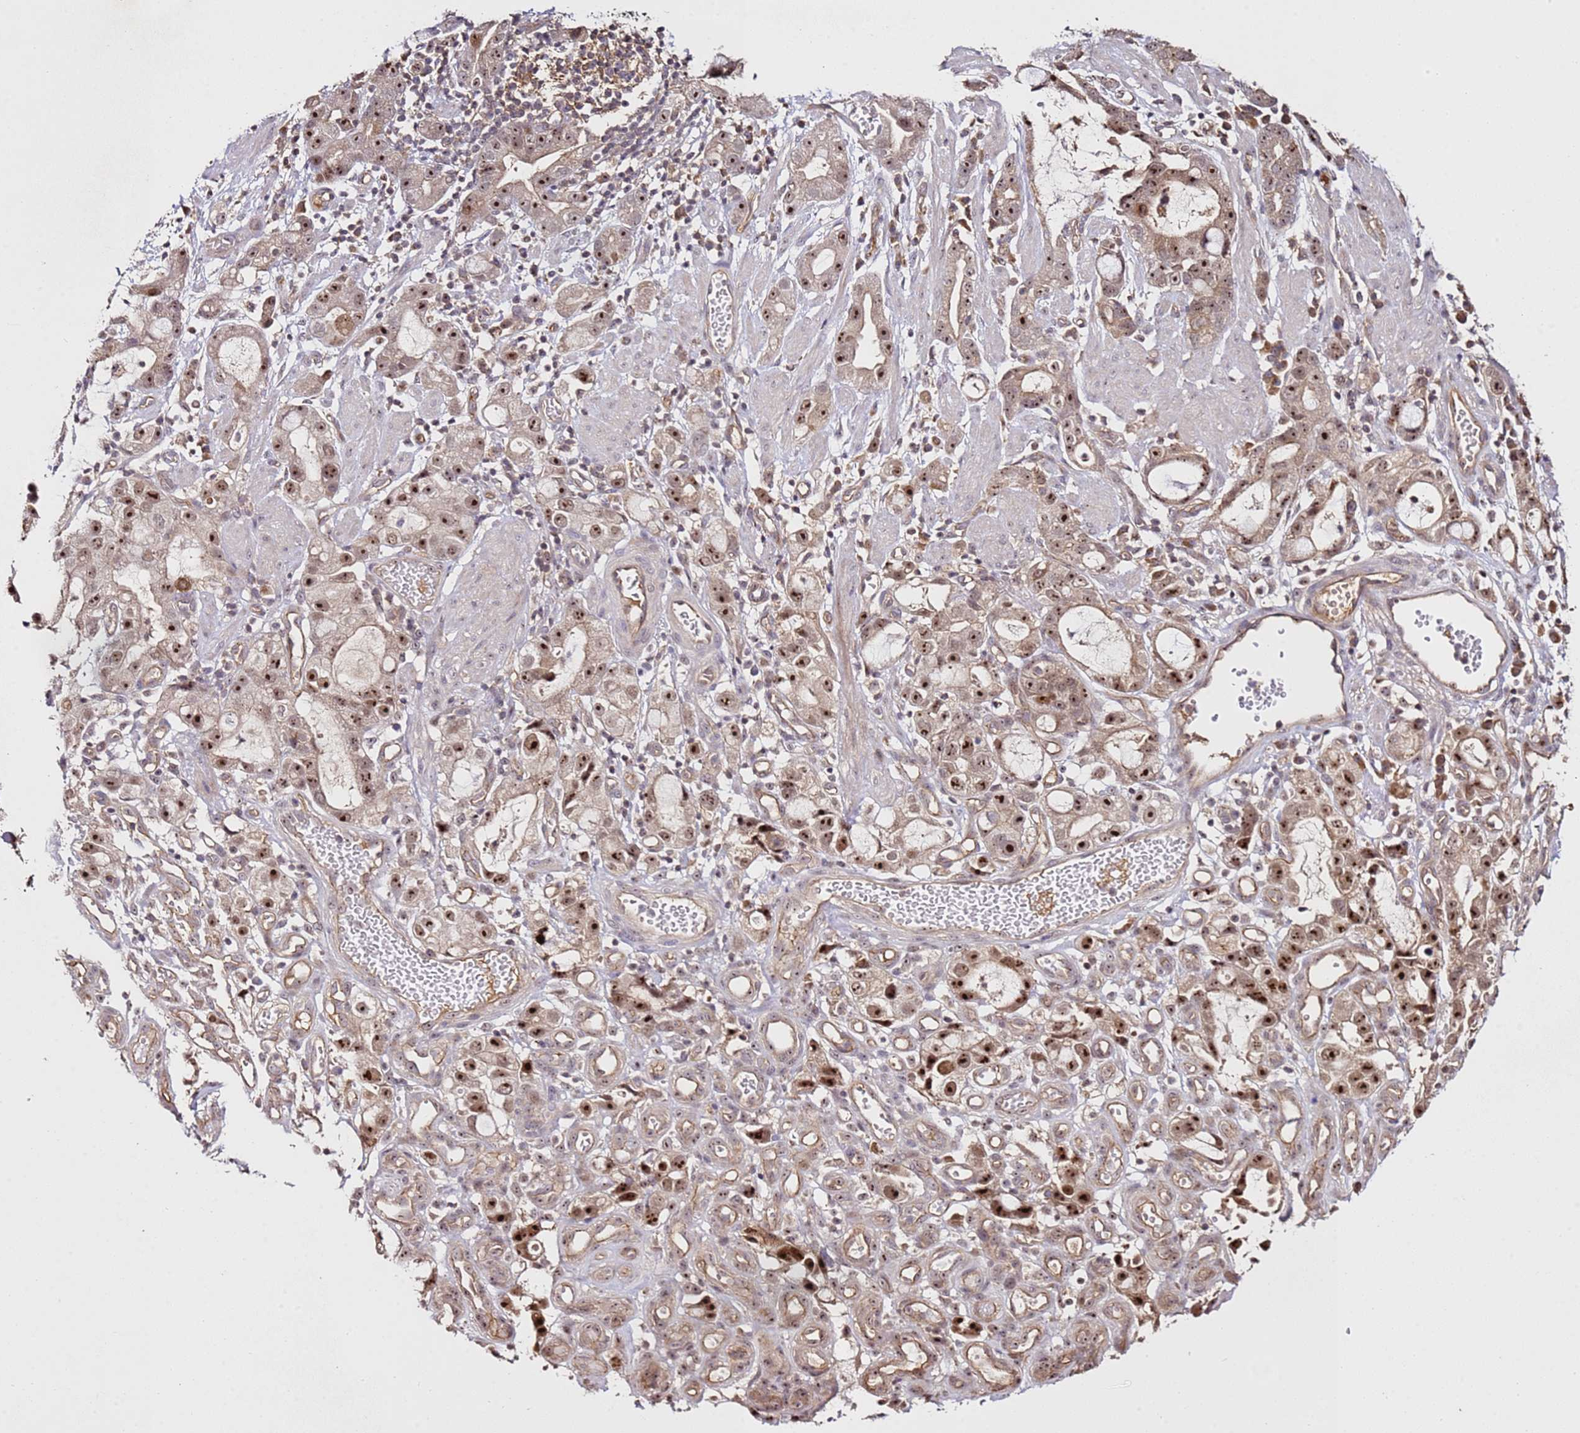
{"staining": {"intensity": "strong", "quantity": ">75%", "location": "nuclear"}, "tissue": "stomach cancer", "cell_type": "Tumor cells", "image_type": "cancer", "snomed": [{"axis": "morphology", "description": "Adenocarcinoma, NOS"}, {"axis": "topography", "description": "Stomach"}], "caption": "Adenocarcinoma (stomach) stained with DAB (3,3'-diaminobenzidine) immunohistochemistry displays high levels of strong nuclear staining in approximately >75% of tumor cells.", "gene": "DDX27", "patient": {"sex": "male", "age": 55}}